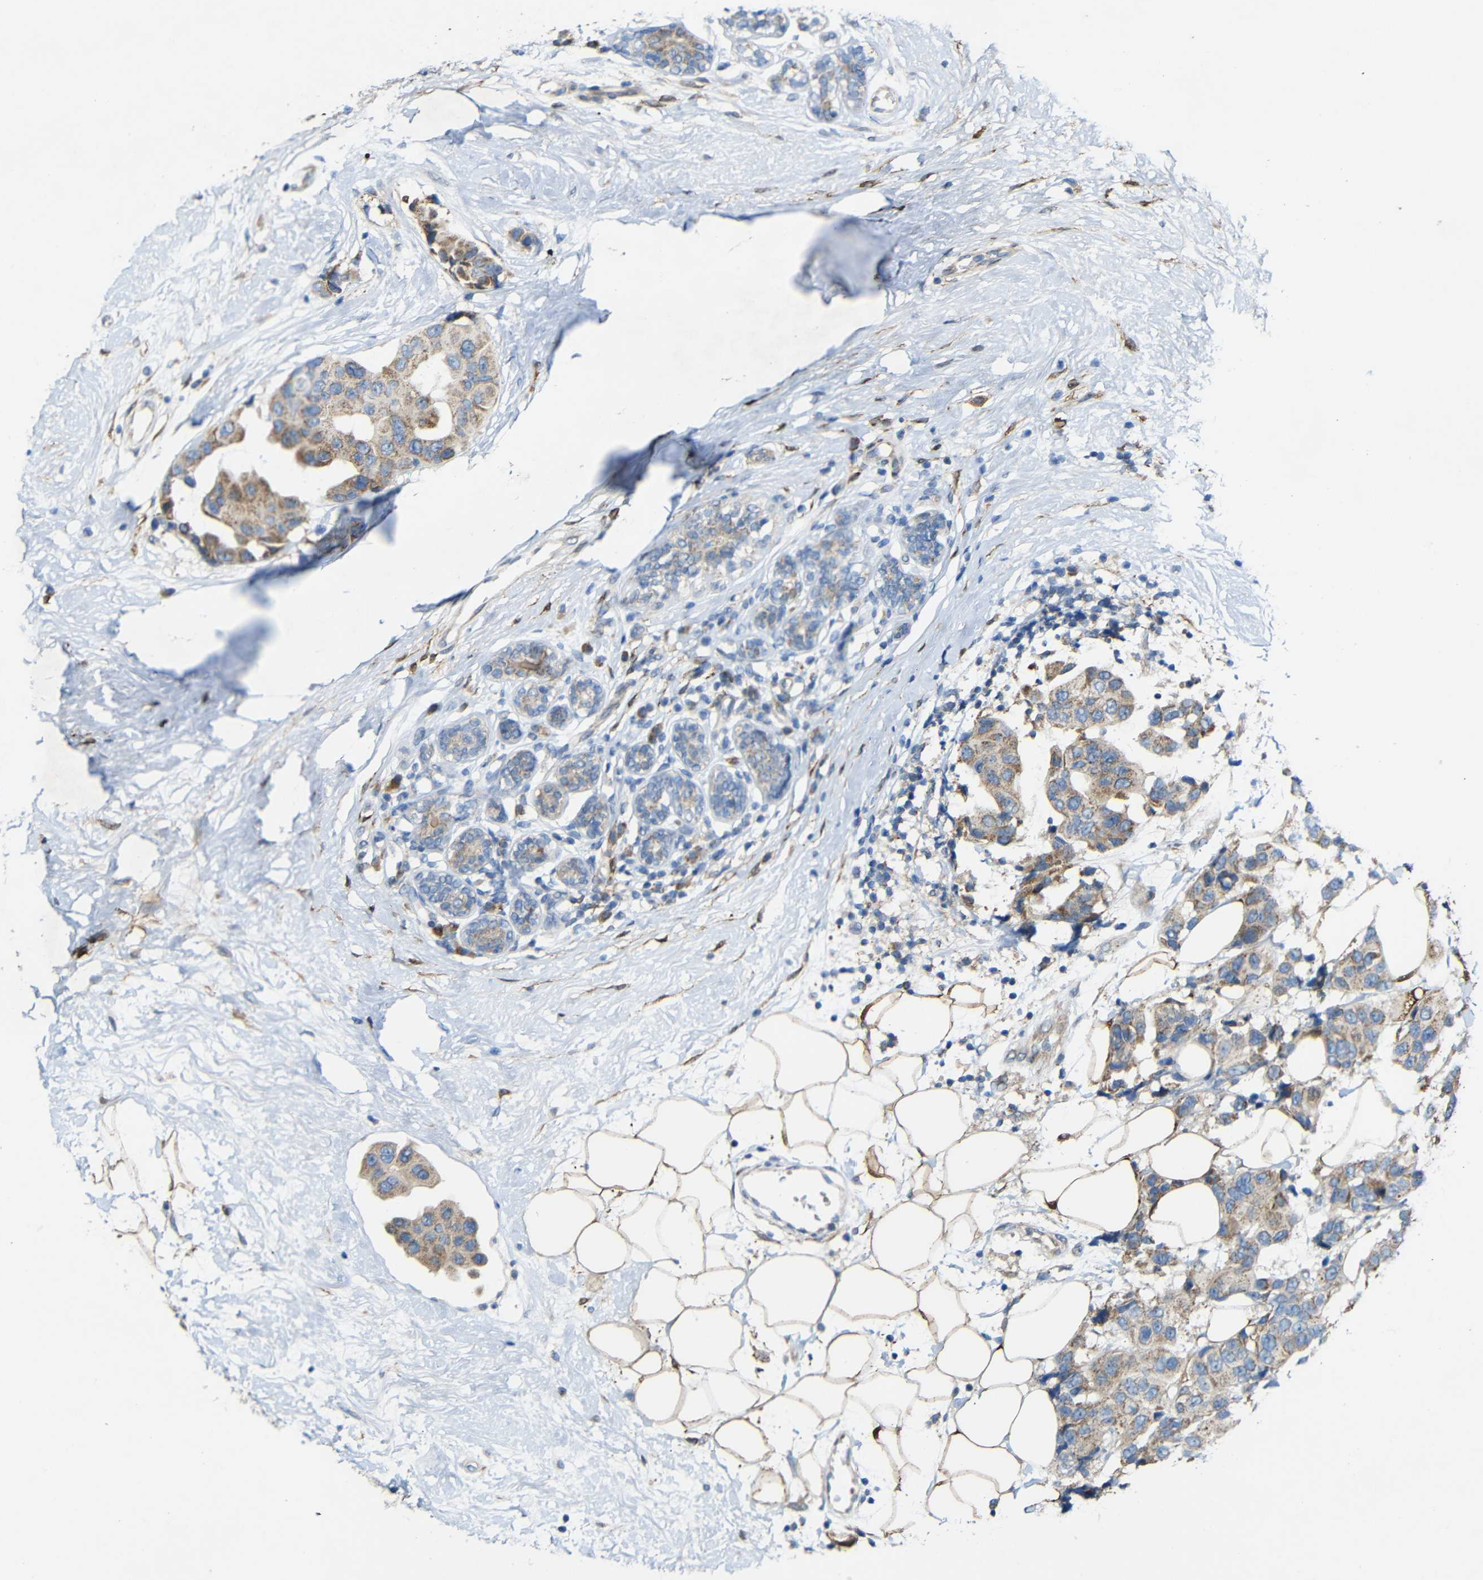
{"staining": {"intensity": "weak", "quantity": "25%-75%", "location": "cytoplasmic/membranous"}, "tissue": "breast cancer", "cell_type": "Tumor cells", "image_type": "cancer", "snomed": [{"axis": "morphology", "description": "Normal tissue, NOS"}, {"axis": "morphology", "description": "Duct carcinoma"}, {"axis": "topography", "description": "Breast"}], "caption": "Immunohistochemistry (IHC) (DAB) staining of human breast cancer exhibits weak cytoplasmic/membranous protein staining in approximately 25%-75% of tumor cells. Nuclei are stained in blue.", "gene": "TMEM25", "patient": {"sex": "female", "age": 39}}